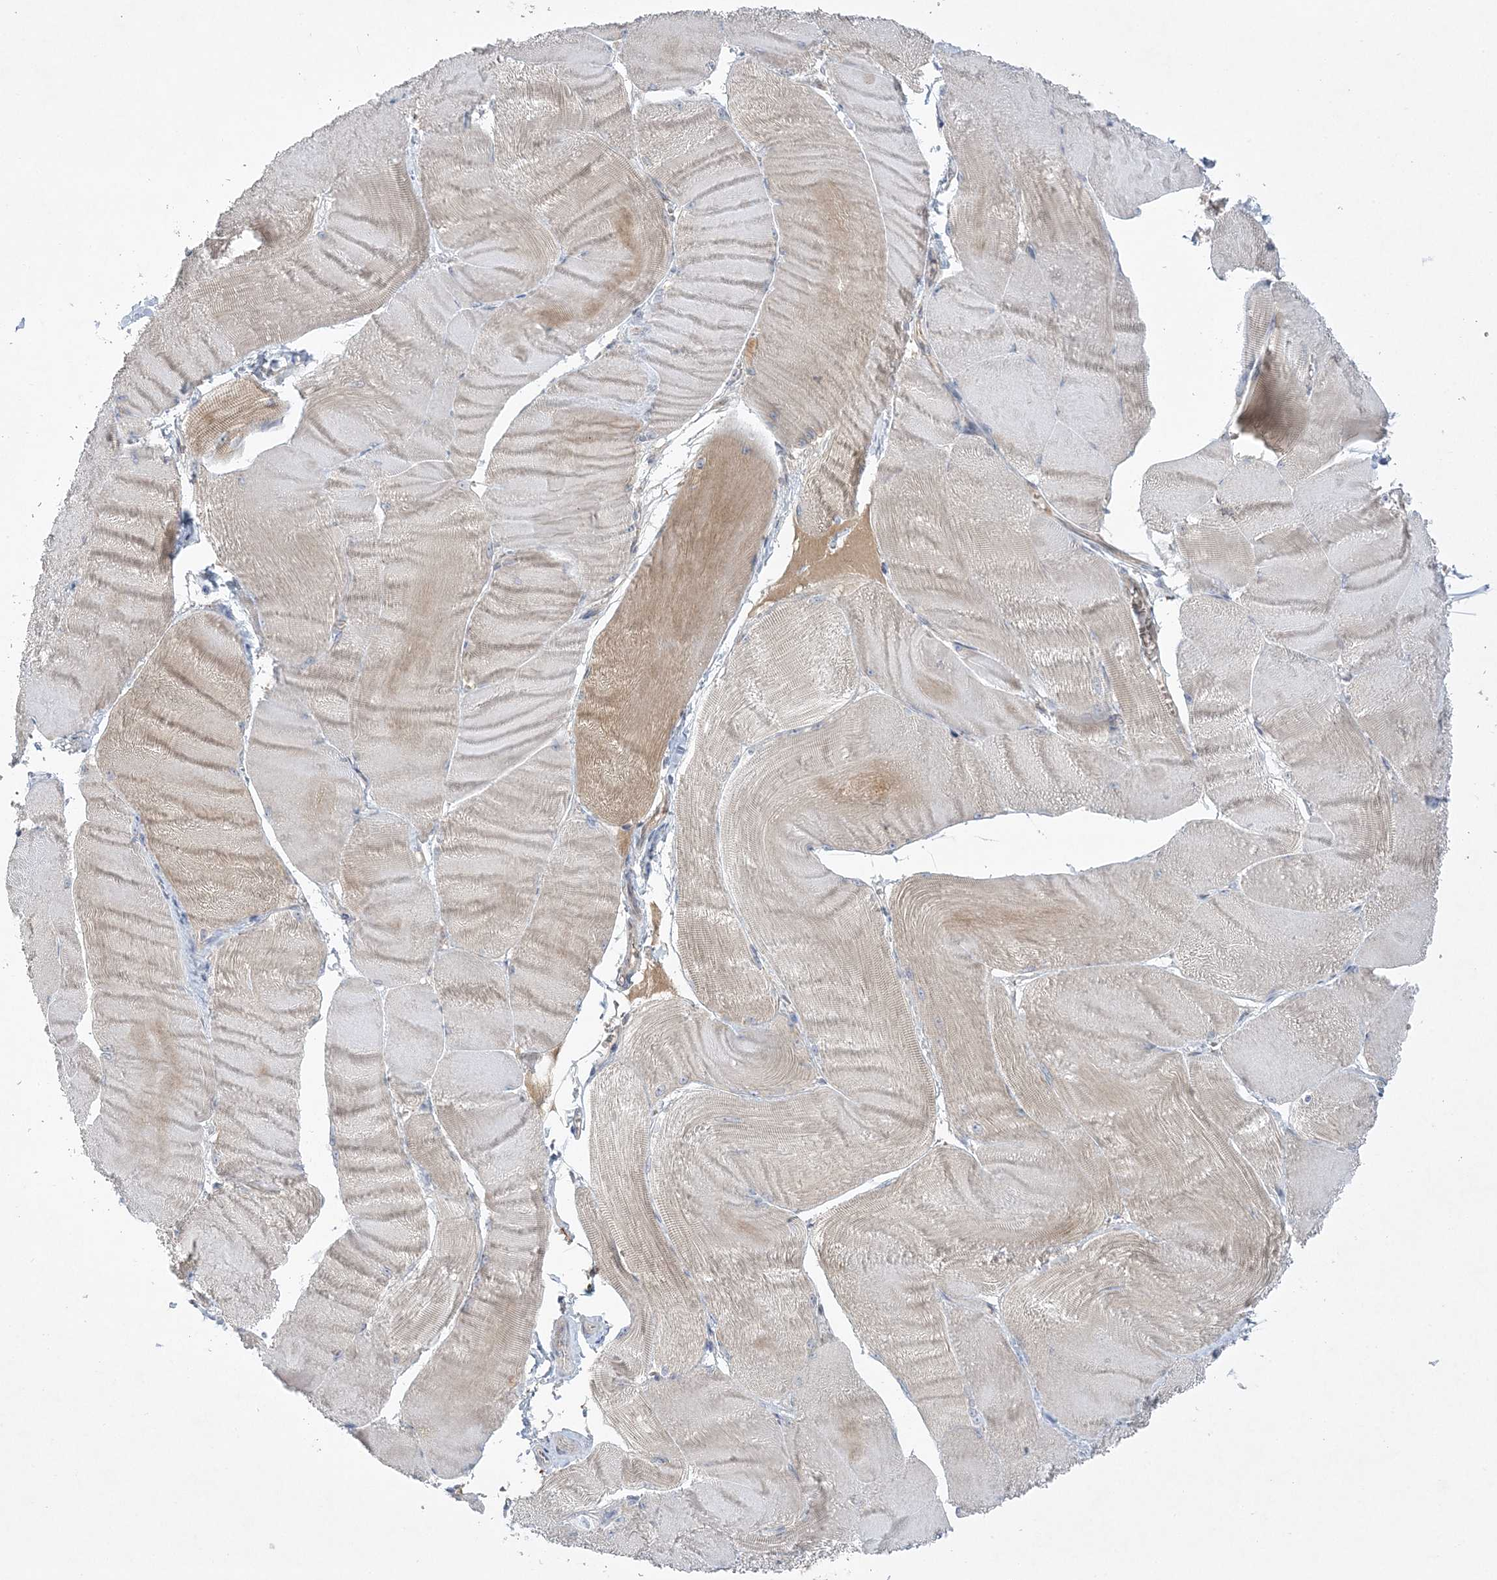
{"staining": {"intensity": "weak", "quantity": "25%-75%", "location": "cytoplasmic/membranous"}, "tissue": "skeletal muscle", "cell_type": "Myocytes", "image_type": "normal", "snomed": [{"axis": "morphology", "description": "Normal tissue, NOS"}, {"axis": "morphology", "description": "Basal cell carcinoma"}, {"axis": "topography", "description": "Skeletal muscle"}], "caption": "Immunohistochemistry staining of unremarkable skeletal muscle, which displays low levels of weak cytoplasmic/membranous staining in about 25%-75% of myocytes indicating weak cytoplasmic/membranous protein positivity. The staining was performed using DAB (brown) for protein detection and nuclei were counterstained in hematoxylin (blue).", "gene": "ADAMTS12", "patient": {"sex": "female", "age": 64}}